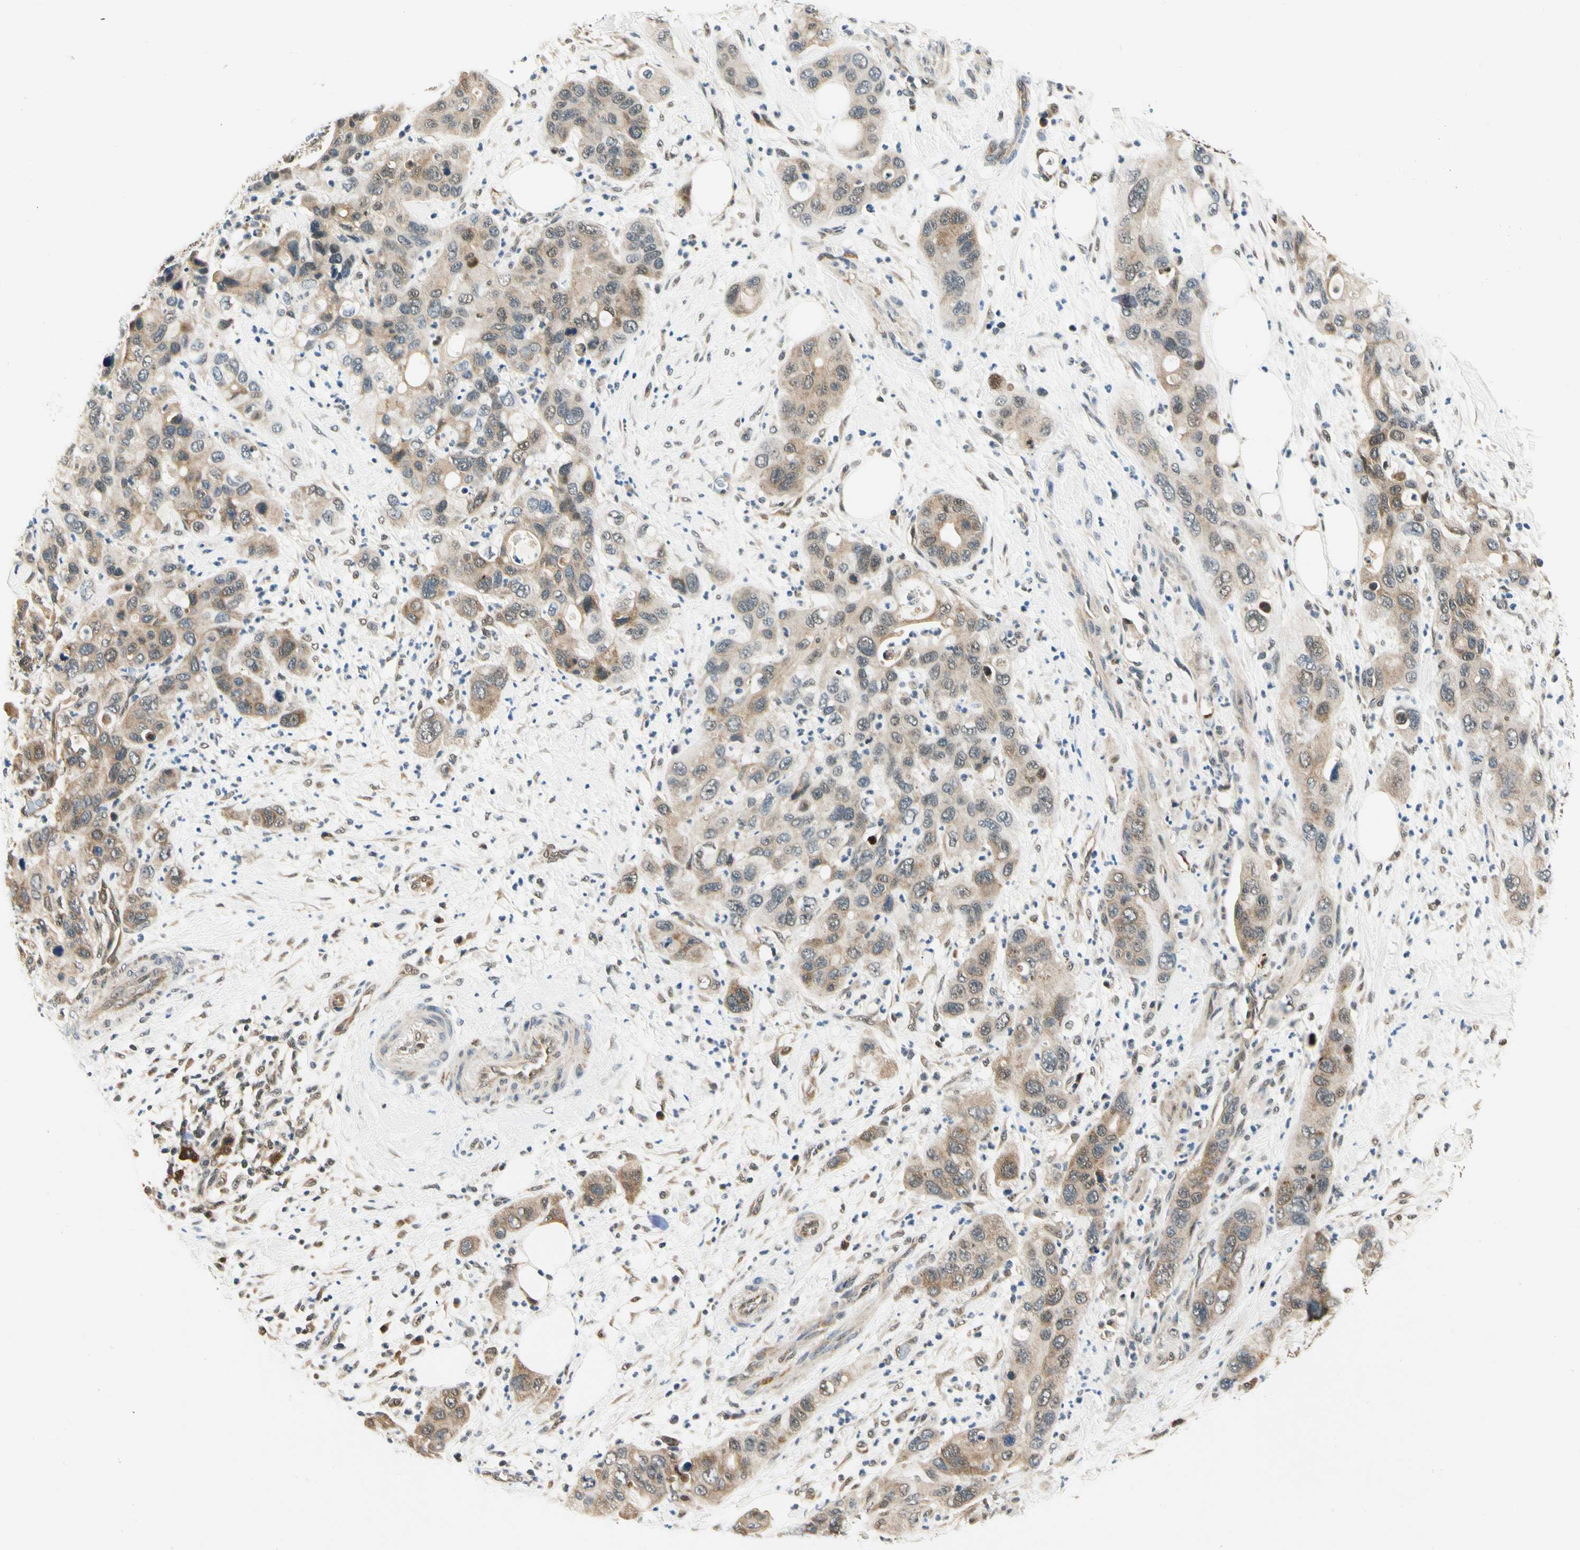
{"staining": {"intensity": "moderate", "quantity": ">75%", "location": "cytoplasmic/membranous"}, "tissue": "pancreatic cancer", "cell_type": "Tumor cells", "image_type": "cancer", "snomed": [{"axis": "morphology", "description": "Adenocarcinoma, NOS"}, {"axis": "topography", "description": "Pancreas"}], "caption": "Immunohistochemical staining of human pancreatic cancer reveals medium levels of moderate cytoplasmic/membranous positivity in about >75% of tumor cells.", "gene": "PDK2", "patient": {"sex": "female", "age": 71}}